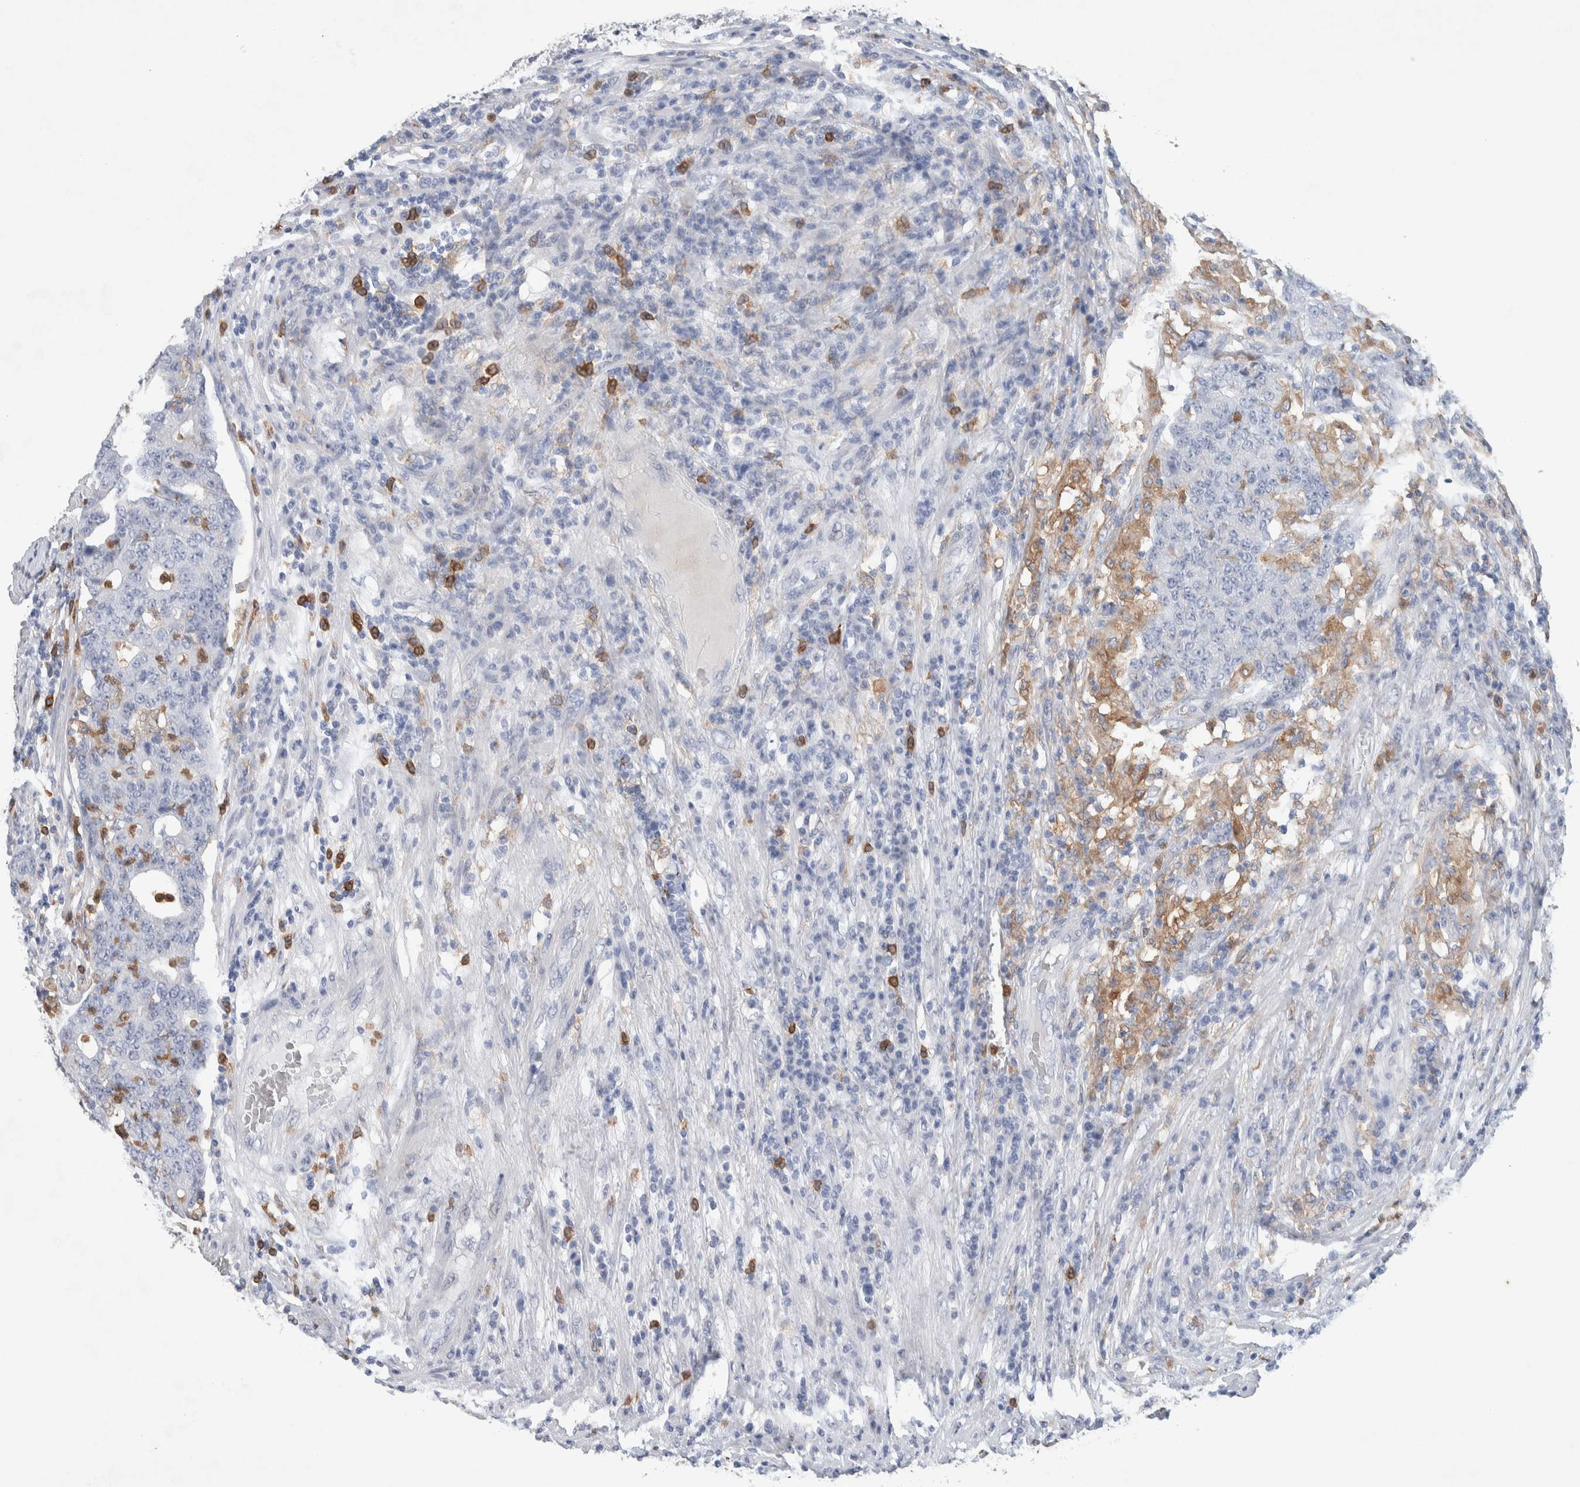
{"staining": {"intensity": "negative", "quantity": "none", "location": "none"}, "tissue": "colorectal cancer", "cell_type": "Tumor cells", "image_type": "cancer", "snomed": [{"axis": "morphology", "description": "Normal tissue, NOS"}, {"axis": "morphology", "description": "Adenocarcinoma, NOS"}, {"axis": "topography", "description": "Colon"}], "caption": "High power microscopy histopathology image of an immunohistochemistry (IHC) image of colorectal cancer, revealing no significant positivity in tumor cells.", "gene": "NCF2", "patient": {"sex": "female", "age": 75}}